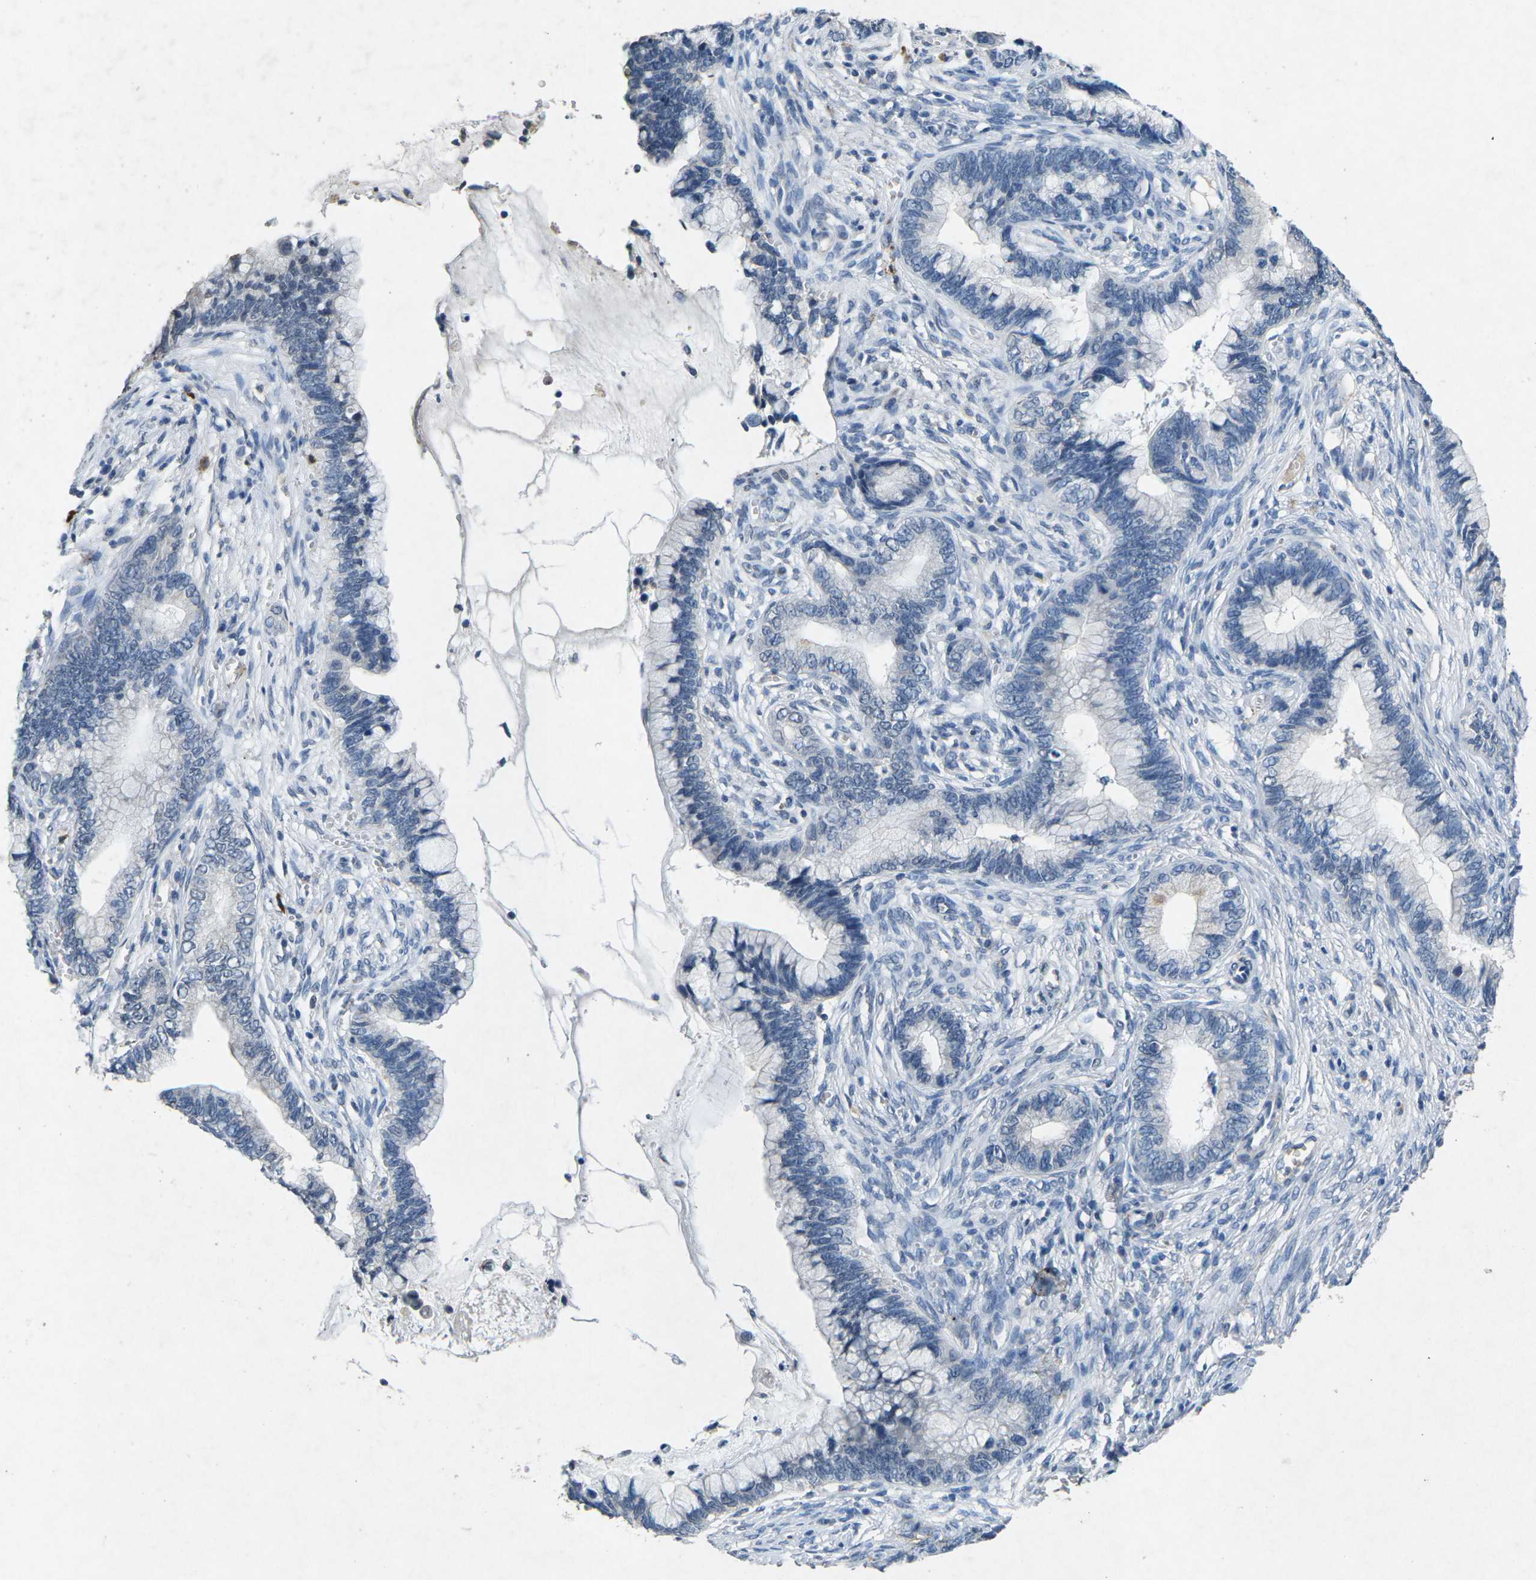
{"staining": {"intensity": "negative", "quantity": "none", "location": "none"}, "tissue": "cervical cancer", "cell_type": "Tumor cells", "image_type": "cancer", "snomed": [{"axis": "morphology", "description": "Adenocarcinoma, NOS"}, {"axis": "topography", "description": "Cervix"}], "caption": "An immunohistochemistry (IHC) histopathology image of cervical cancer (adenocarcinoma) is shown. There is no staining in tumor cells of cervical cancer (adenocarcinoma).", "gene": "PLG", "patient": {"sex": "female", "age": 44}}